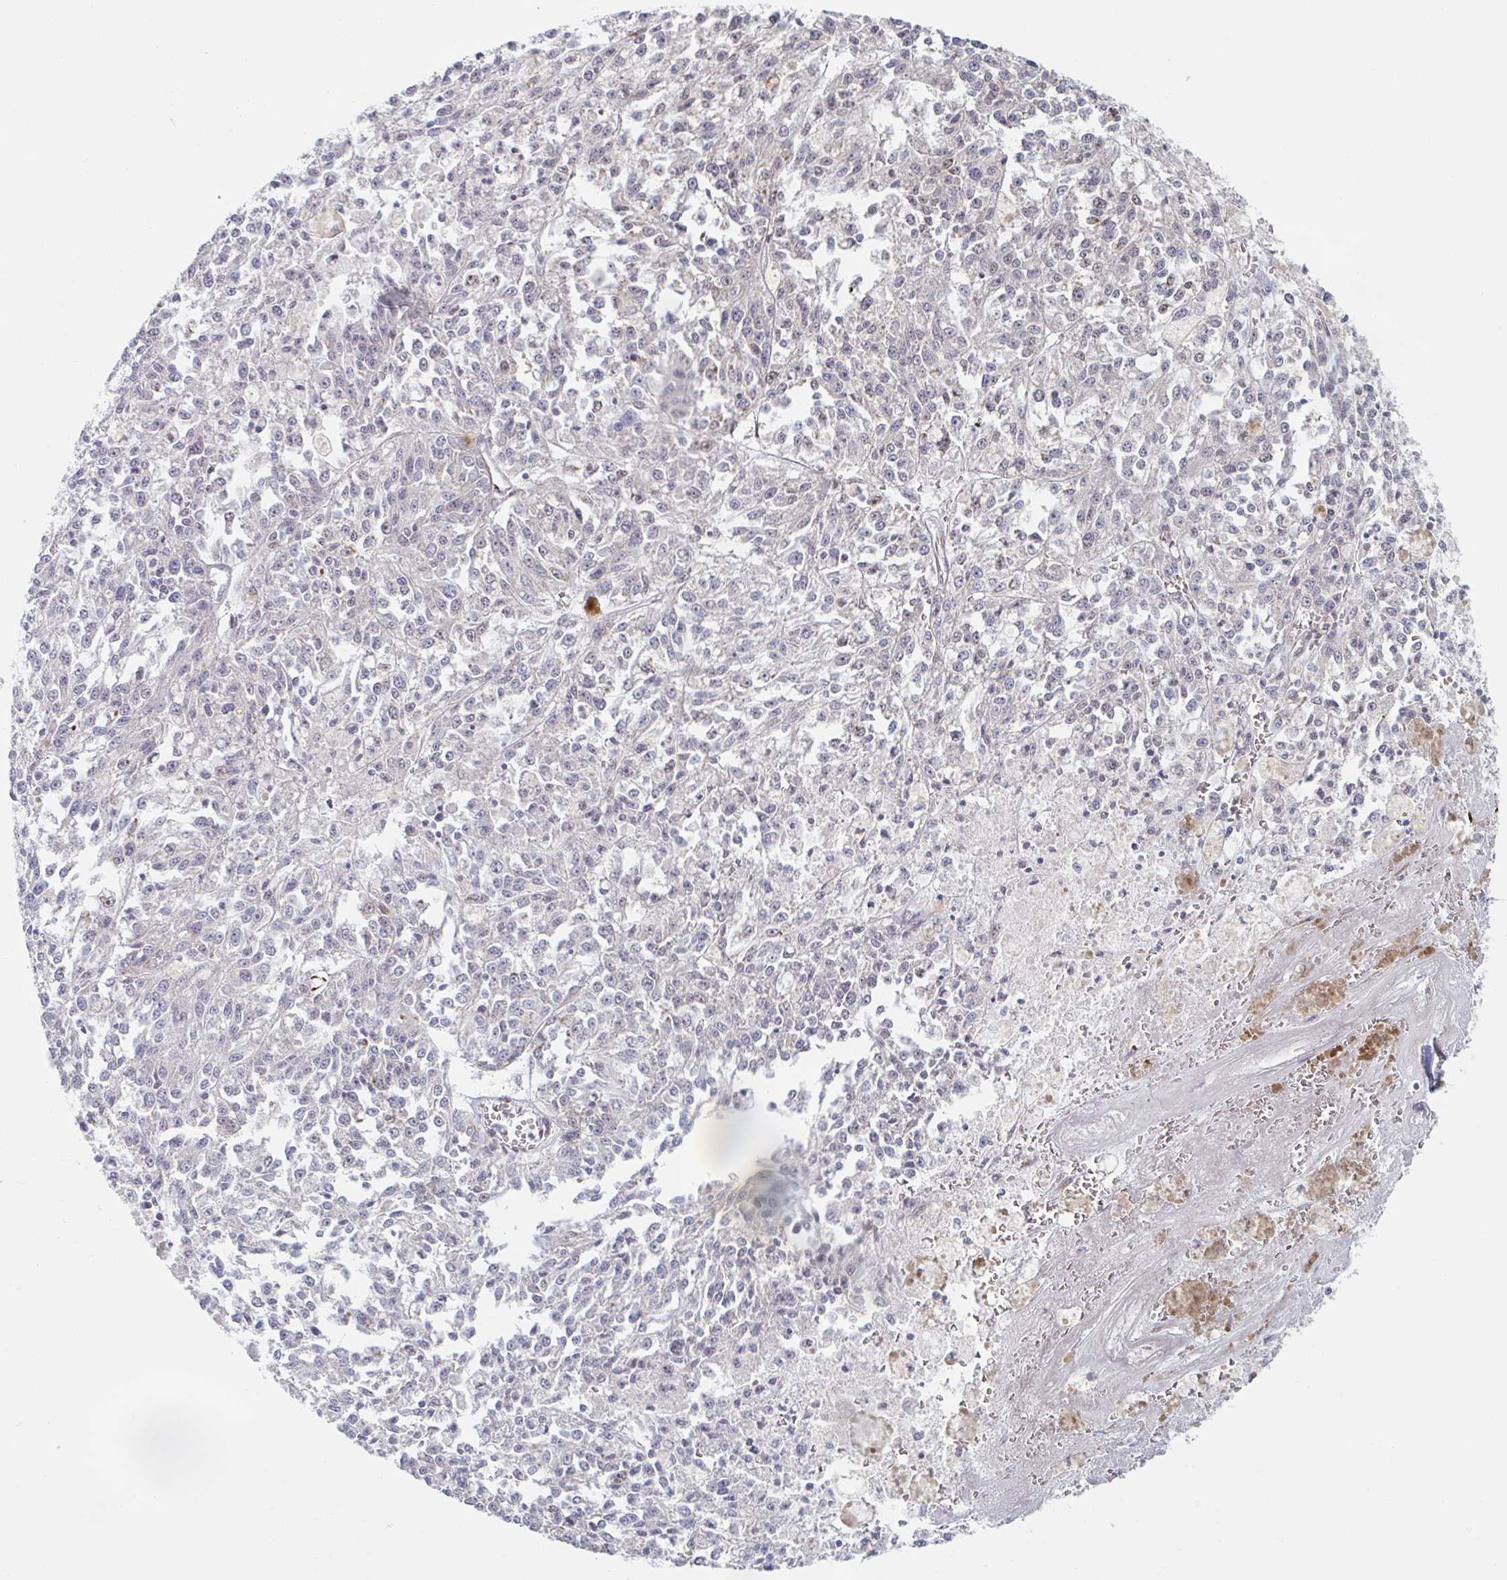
{"staining": {"intensity": "negative", "quantity": "none", "location": "none"}, "tissue": "melanoma", "cell_type": "Tumor cells", "image_type": "cancer", "snomed": [{"axis": "morphology", "description": "Malignant melanoma, NOS"}, {"axis": "topography", "description": "Skin"}], "caption": "High magnification brightfield microscopy of melanoma stained with DAB (3,3'-diaminobenzidine) (brown) and counterstained with hematoxylin (blue): tumor cells show no significant staining.", "gene": "TRAPPC10", "patient": {"sex": "female", "age": 64}}